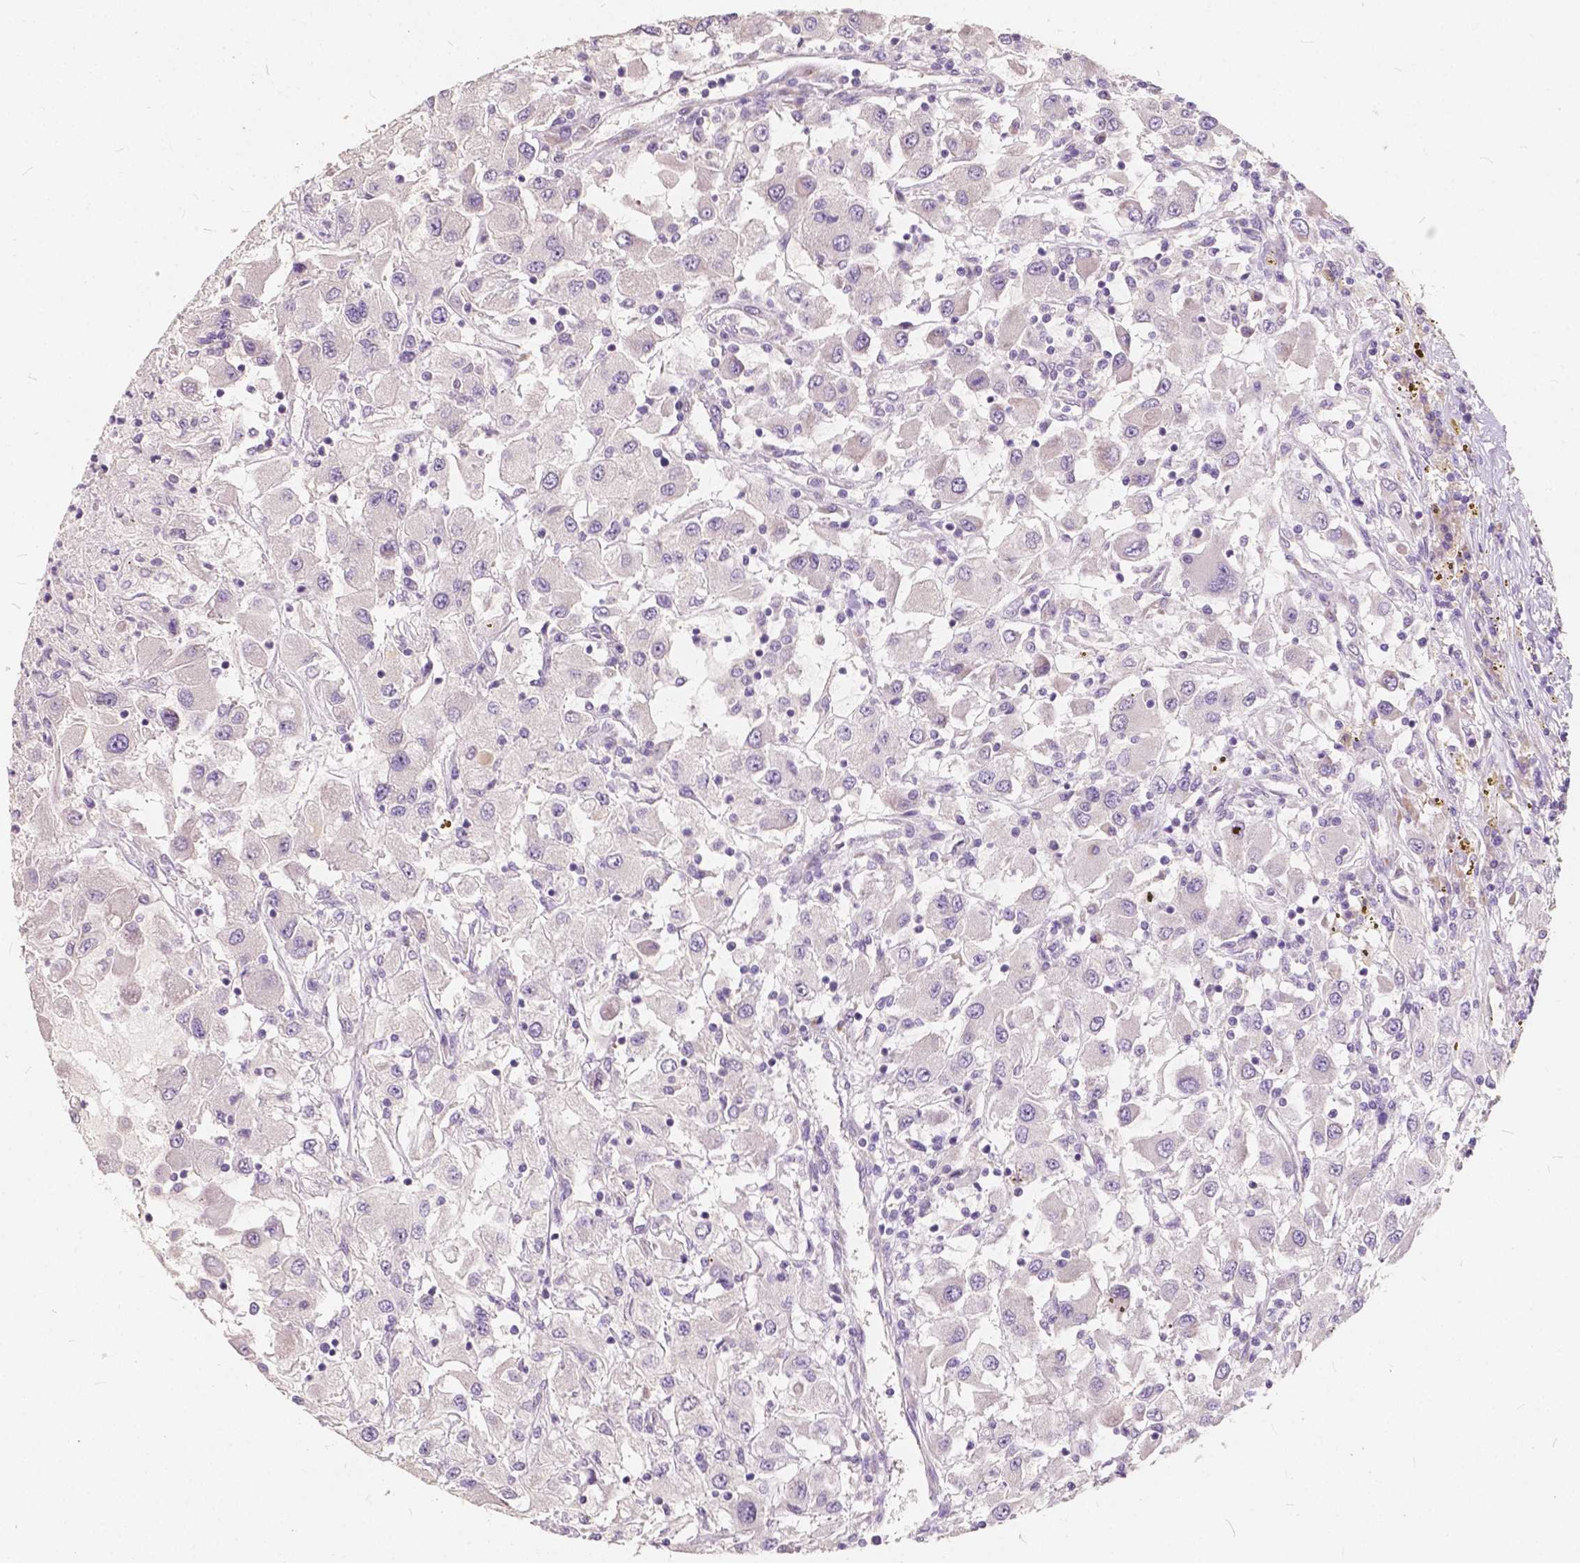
{"staining": {"intensity": "negative", "quantity": "none", "location": "none"}, "tissue": "renal cancer", "cell_type": "Tumor cells", "image_type": "cancer", "snomed": [{"axis": "morphology", "description": "Adenocarcinoma, NOS"}, {"axis": "topography", "description": "Kidney"}], "caption": "A high-resolution histopathology image shows immunohistochemistry (IHC) staining of adenocarcinoma (renal), which shows no significant staining in tumor cells.", "gene": "SLC7A8", "patient": {"sex": "female", "age": 67}}